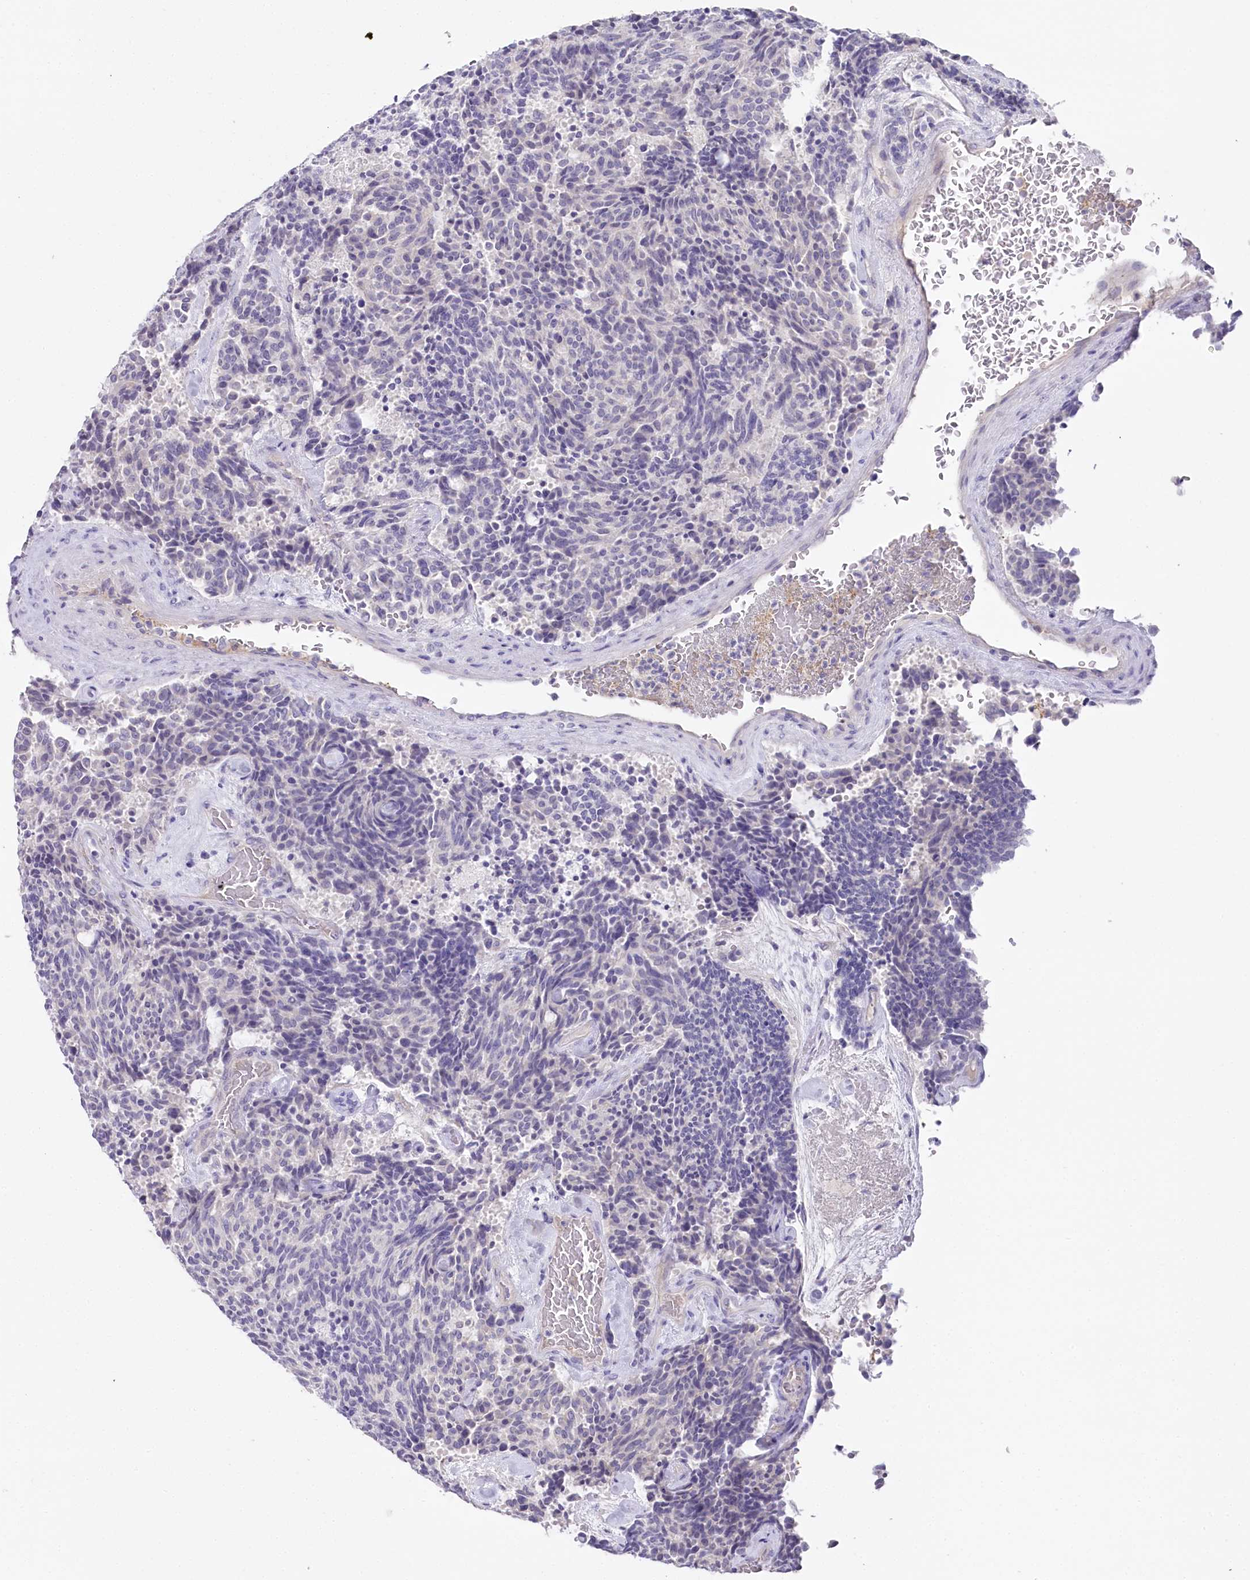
{"staining": {"intensity": "negative", "quantity": "none", "location": "none"}, "tissue": "carcinoid", "cell_type": "Tumor cells", "image_type": "cancer", "snomed": [{"axis": "morphology", "description": "Carcinoid, malignant, NOS"}, {"axis": "topography", "description": "Pancreas"}], "caption": "A photomicrograph of carcinoid (malignant) stained for a protein reveals no brown staining in tumor cells.", "gene": "SLC6A11", "patient": {"sex": "female", "age": 54}}